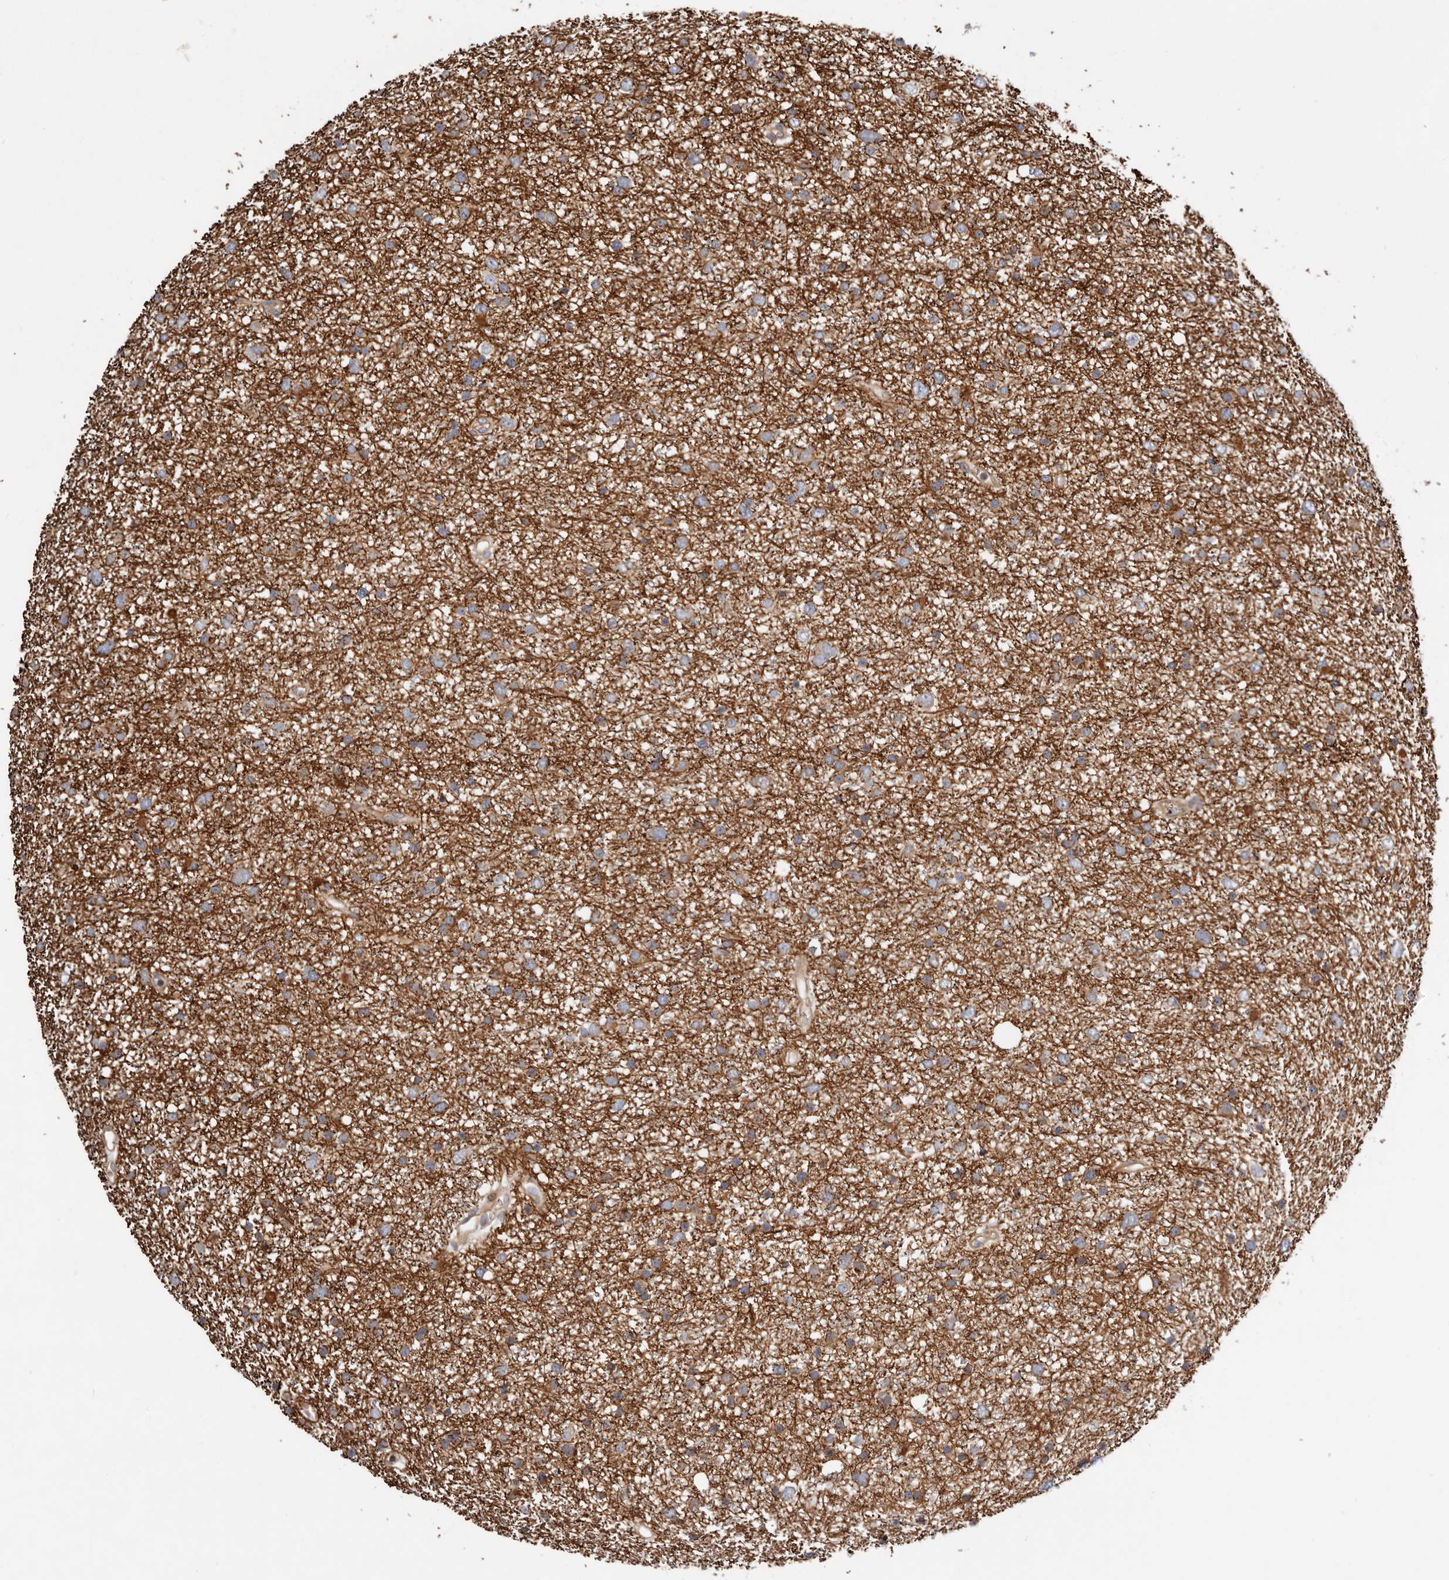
{"staining": {"intensity": "moderate", "quantity": ">75%", "location": "cytoplasmic/membranous"}, "tissue": "glioma", "cell_type": "Tumor cells", "image_type": "cancer", "snomed": [{"axis": "morphology", "description": "Glioma, malignant, Low grade"}, {"axis": "topography", "description": "Cerebral cortex"}], "caption": "Glioma stained for a protein (brown) reveals moderate cytoplasmic/membranous positive staining in about >75% of tumor cells.", "gene": "MACF1", "patient": {"sex": "female", "age": 39}}